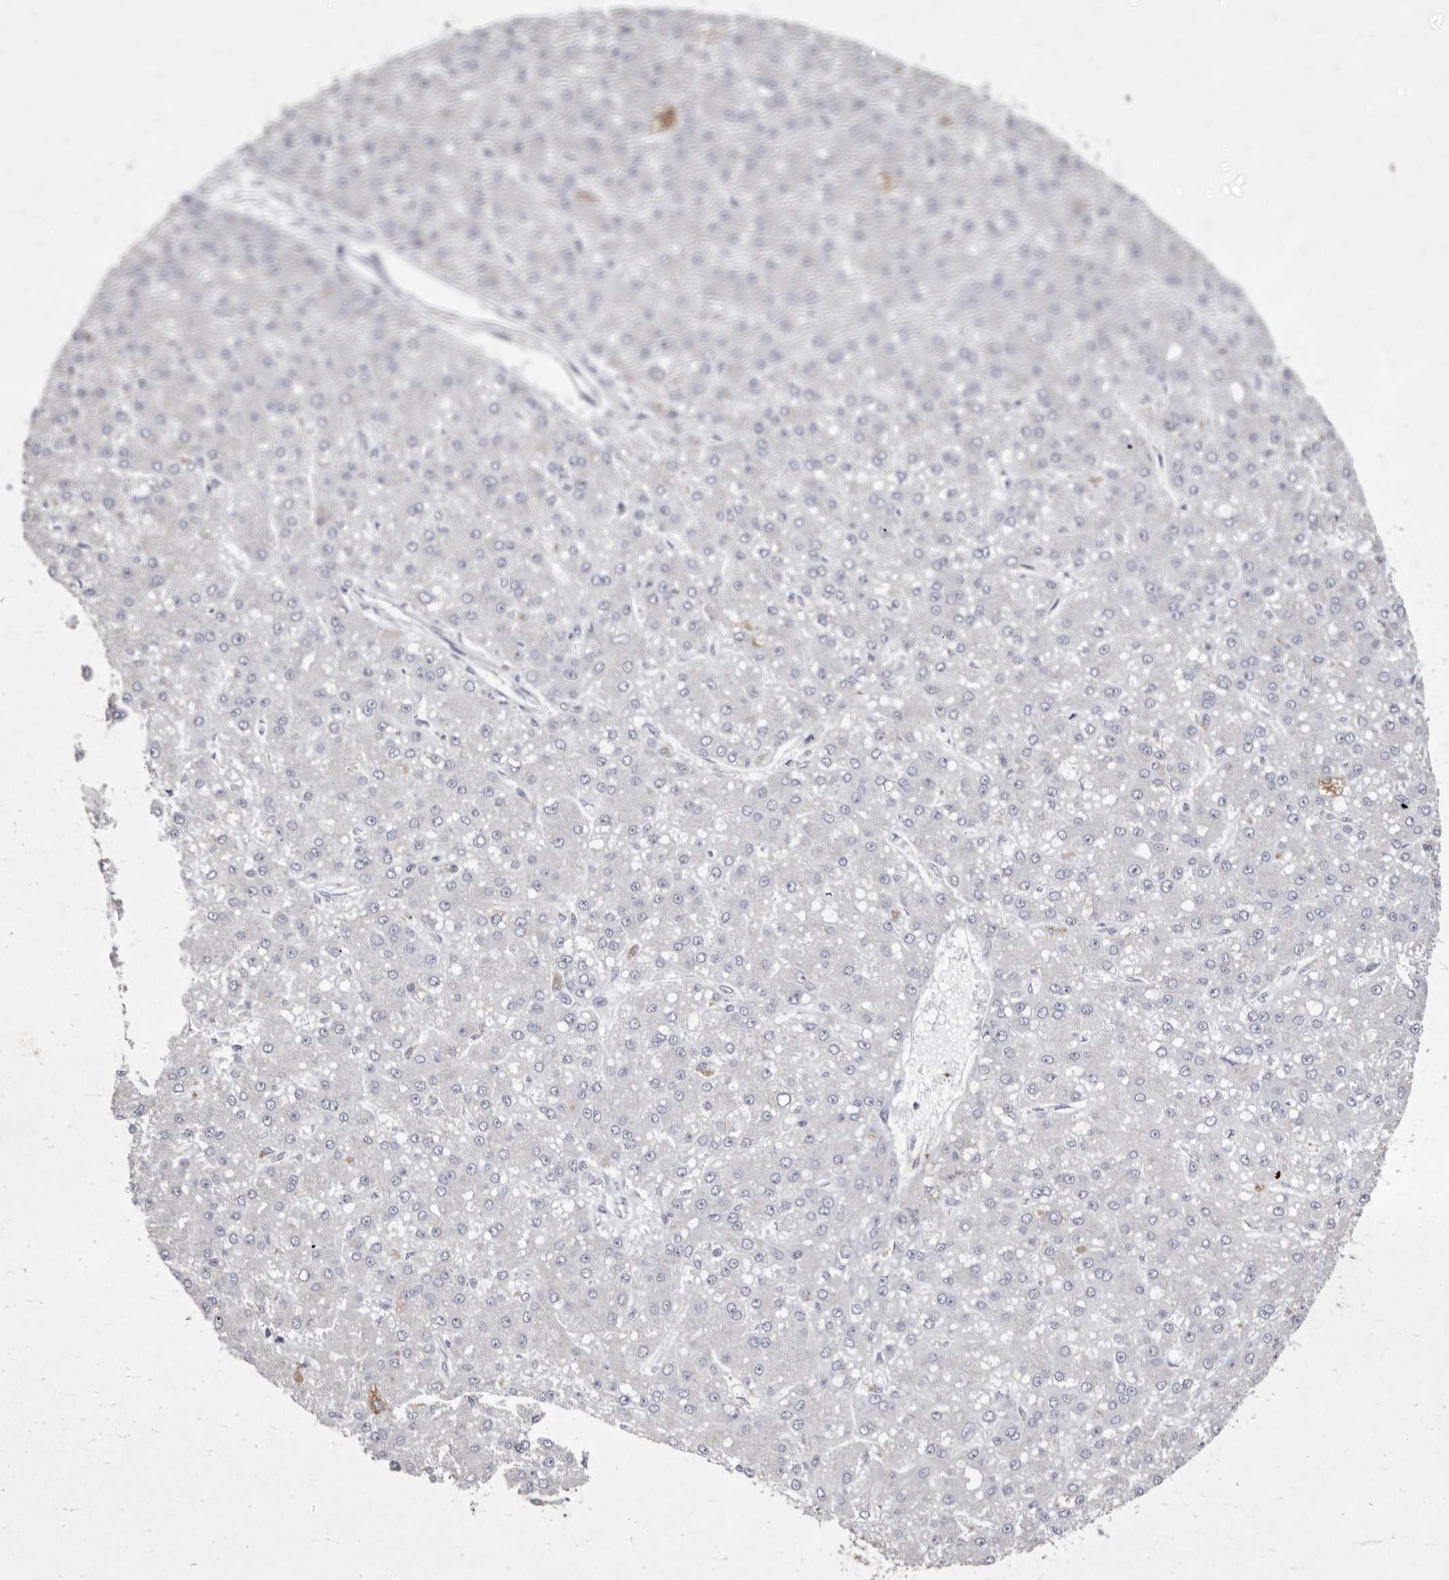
{"staining": {"intensity": "negative", "quantity": "none", "location": "none"}, "tissue": "liver cancer", "cell_type": "Tumor cells", "image_type": "cancer", "snomed": [{"axis": "morphology", "description": "Carcinoma, Hepatocellular, NOS"}, {"axis": "topography", "description": "Liver"}], "caption": "Tumor cells show no significant protein staining in liver cancer.", "gene": "CYP2E1", "patient": {"sex": "male", "age": 67}}